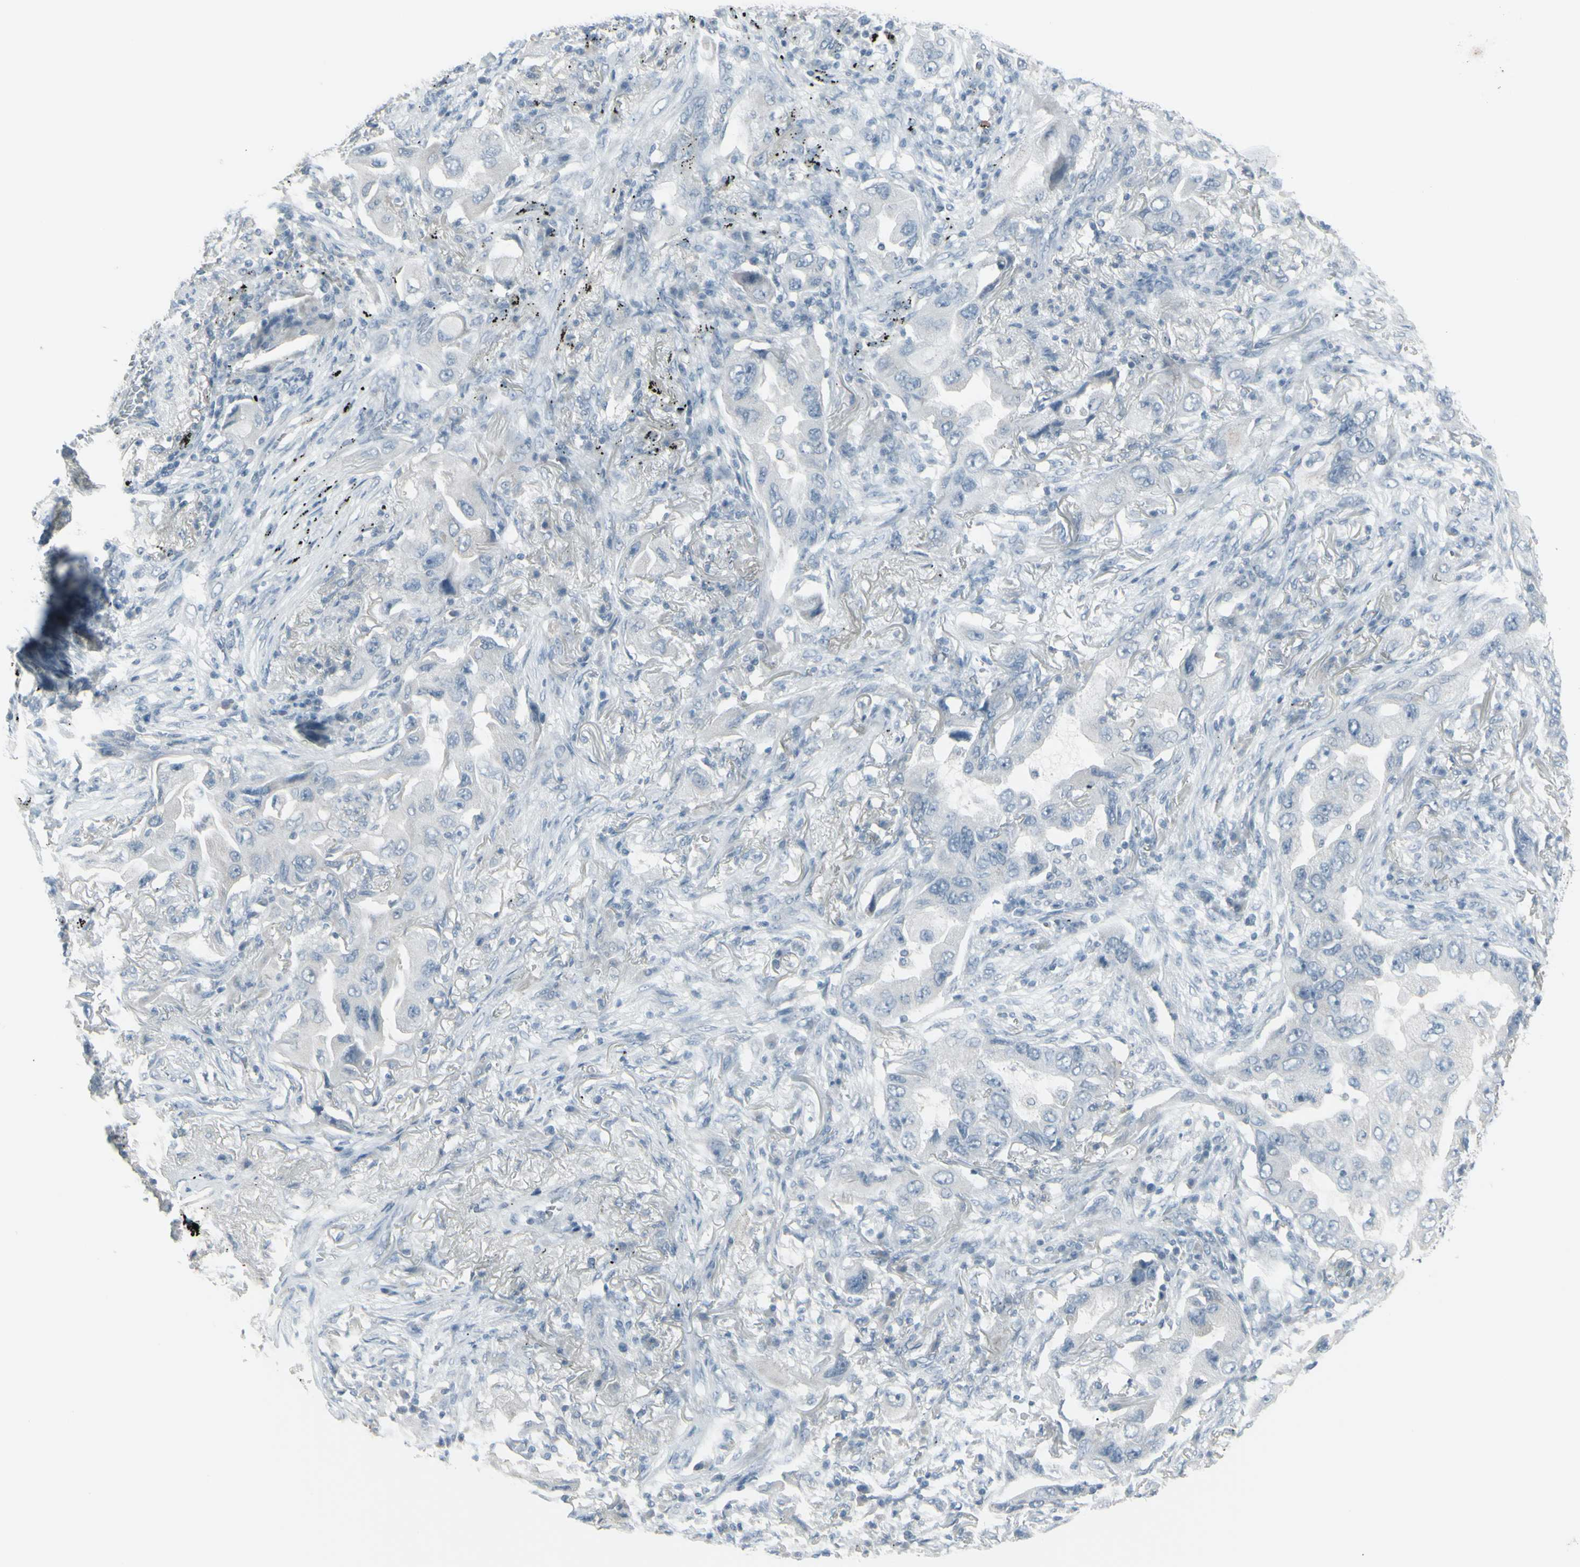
{"staining": {"intensity": "negative", "quantity": "none", "location": "none"}, "tissue": "lung cancer", "cell_type": "Tumor cells", "image_type": "cancer", "snomed": [{"axis": "morphology", "description": "Adenocarcinoma, NOS"}, {"axis": "topography", "description": "Lung"}], "caption": "This is a micrograph of IHC staining of lung cancer, which shows no staining in tumor cells. (DAB IHC with hematoxylin counter stain).", "gene": "RAB3A", "patient": {"sex": "female", "age": 65}}